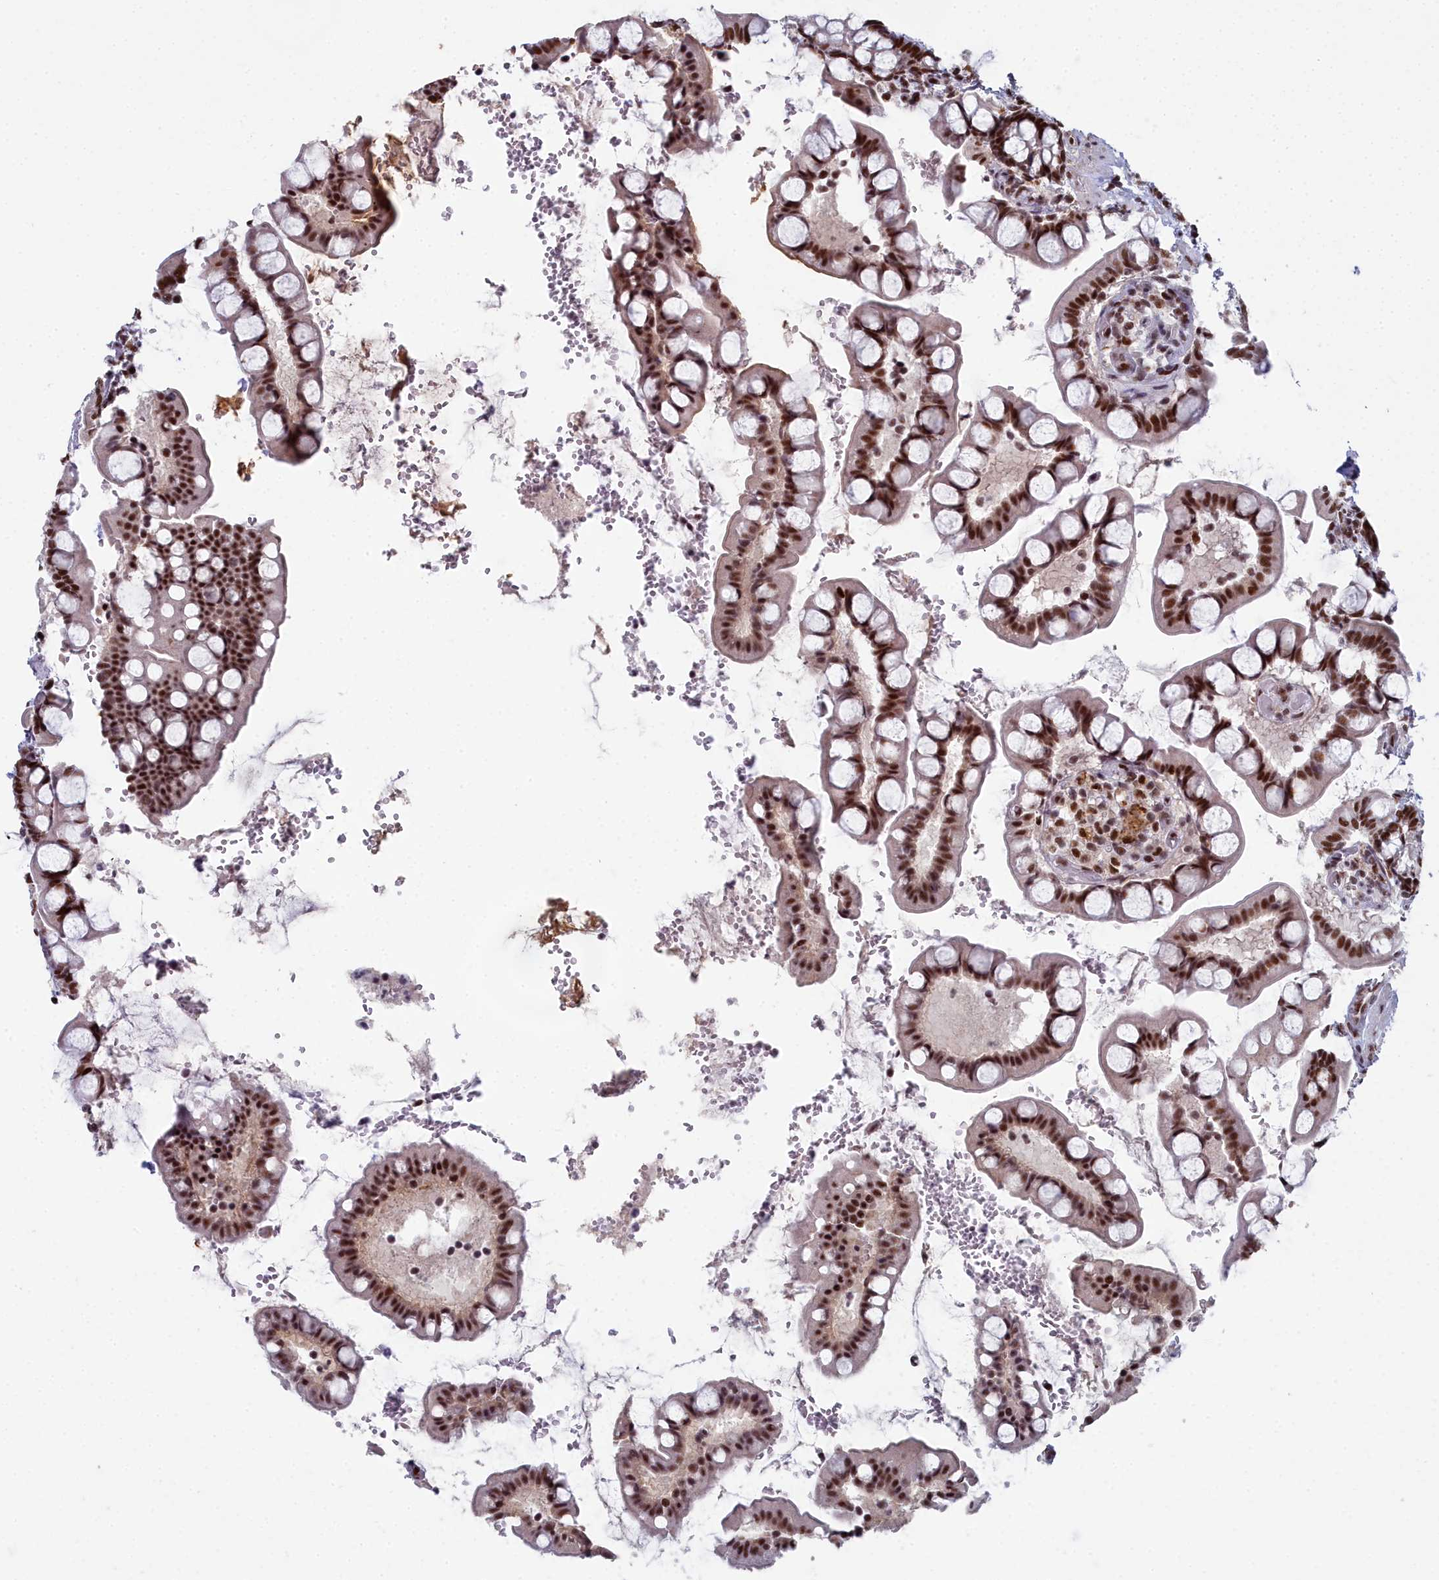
{"staining": {"intensity": "strong", "quantity": ">75%", "location": "nuclear"}, "tissue": "small intestine", "cell_type": "Glandular cells", "image_type": "normal", "snomed": [{"axis": "morphology", "description": "Normal tissue, NOS"}, {"axis": "topography", "description": "Small intestine"}], "caption": "Brown immunohistochemical staining in unremarkable small intestine displays strong nuclear staining in about >75% of glandular cells. (DAB (3,3'-diaminobenzidine) IHC with brightfield microscopy, high magnification).", "gene": "SF3B3", "patient": {"sex": "male", "age": 52}}